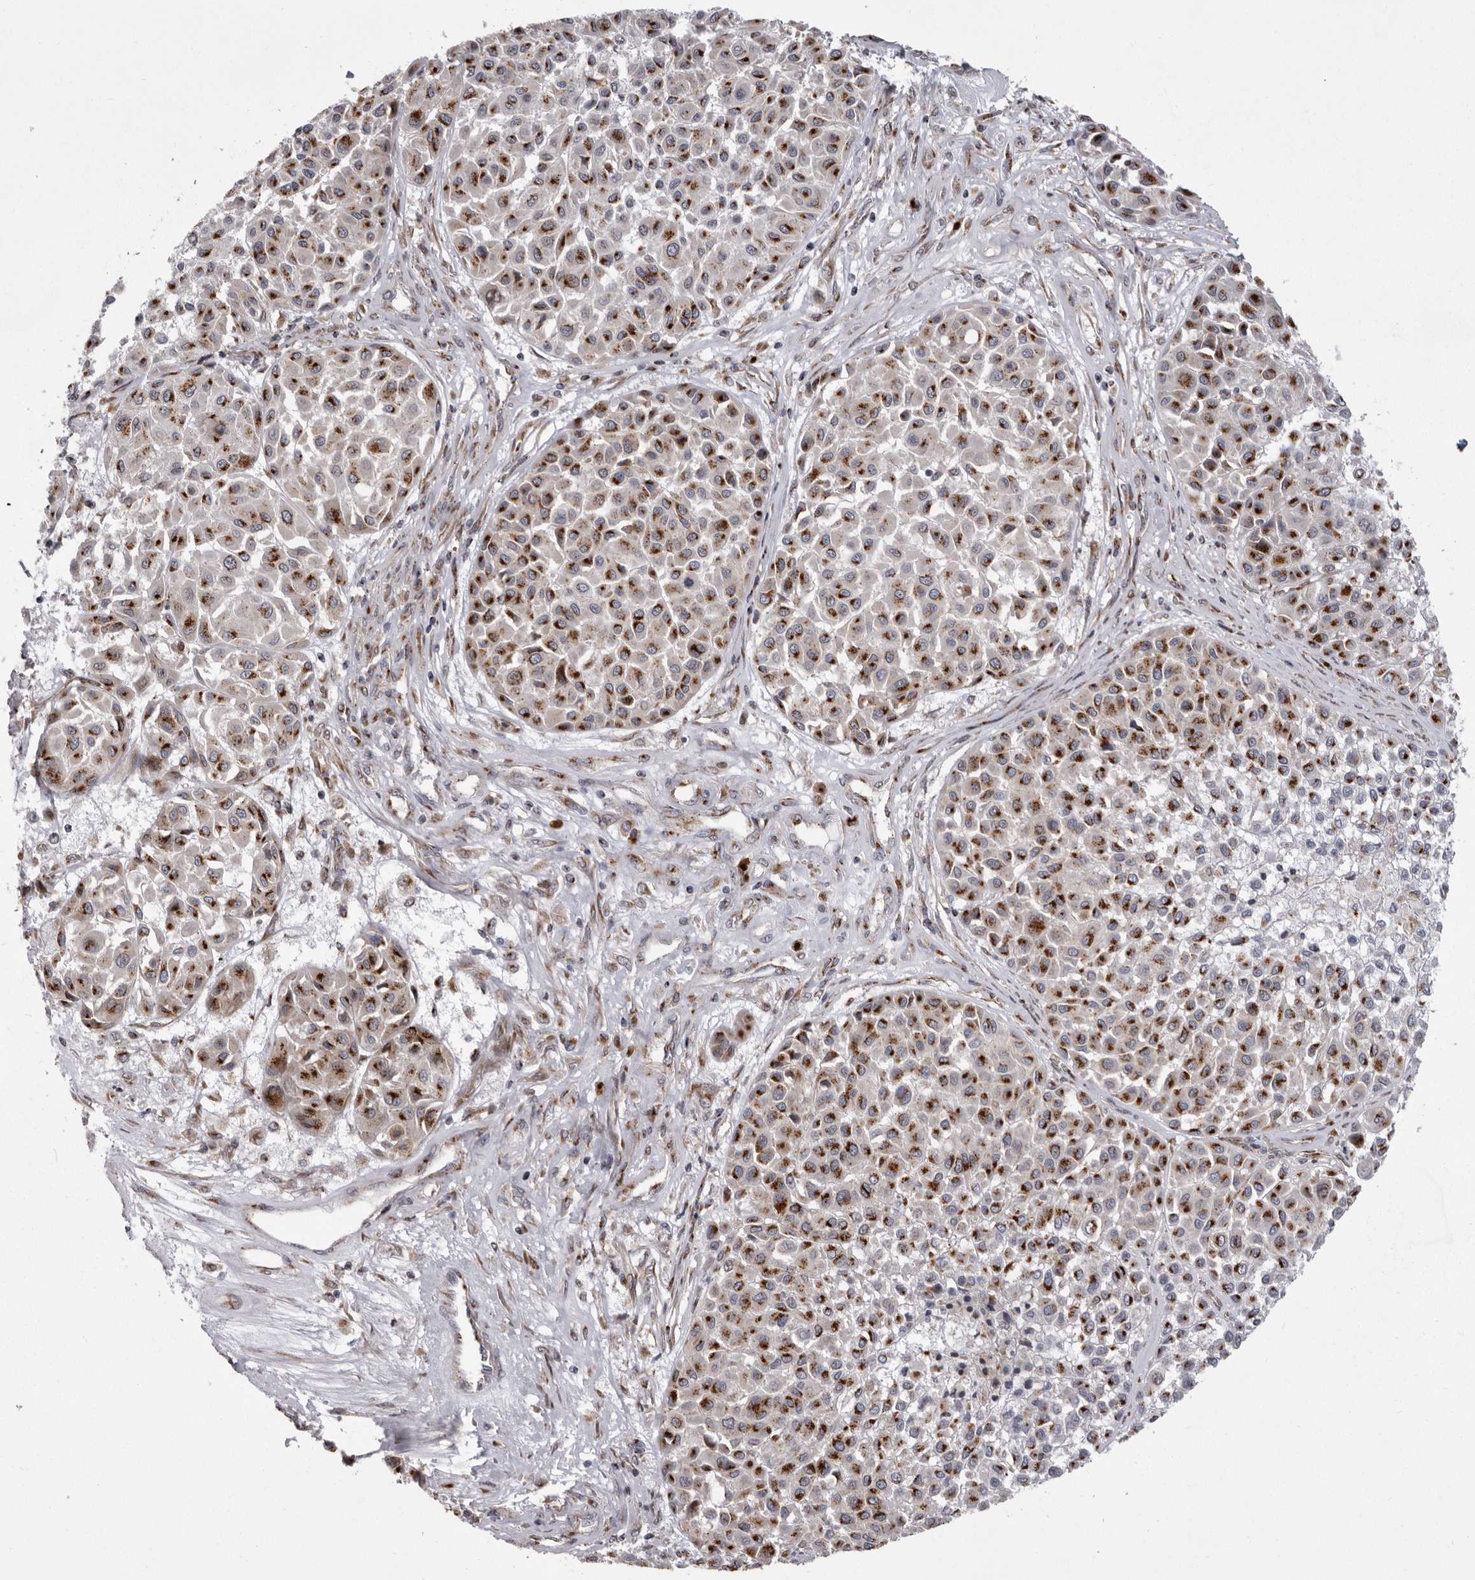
{"staining": {"intensity": "strong", "quantity": ">75%", "location": "cytoplasmic/membranous"}, "tissue": "melanoma", "cell_type": "Tumor cells", "image_type": "cancer", "snomed": [{"axis": "morphology", "description": "Malignant melanoma, Metastatic site"}, {"axis": "topography", "description": "Soft tissue"}], "caption": "Tumor cells reveal high levels of strong cytoplasmic/membranous positivity in approximately >75% of cells in melanoma.", "gene": "WDR47", "patient": {"sex": "male", "age": 41}}